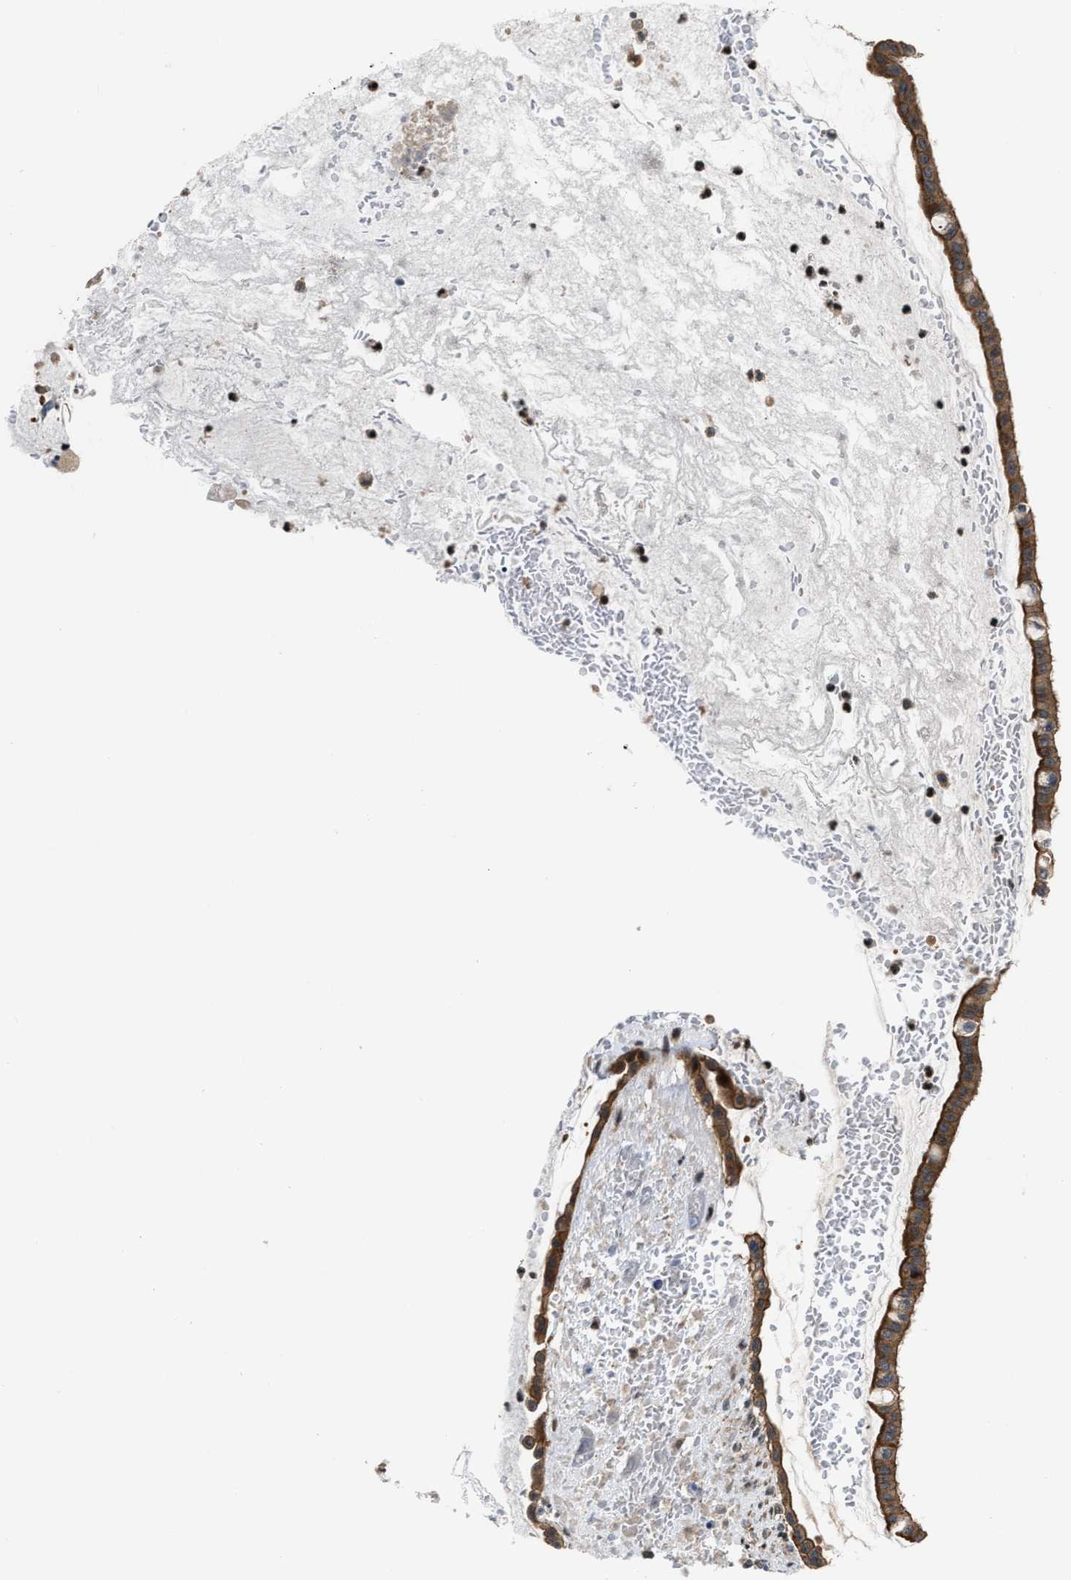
{"staining": {"intensity": "moderate", "quantity": ">75%", "location": "cytoplasmic/membranous"}, "tissue": "ovarian cancer", "cell_type": "Tumor cells", "image_type": "cancer", "snomed": [{"axis": "morphology", "description": "Cystadenocarcinoma, mucinous, NOS"}, {"axis": "topography", "description": "Ovary"}], "caption": "Protein staining of mucinous cystadenocarcinoma (ovarian) tissue displays moderate cytoplasmic/membranous staining in approximately >75% of tumor cells.", "gene": "ALDH3A2", "patient": {"sex": "female", "age": 73}}